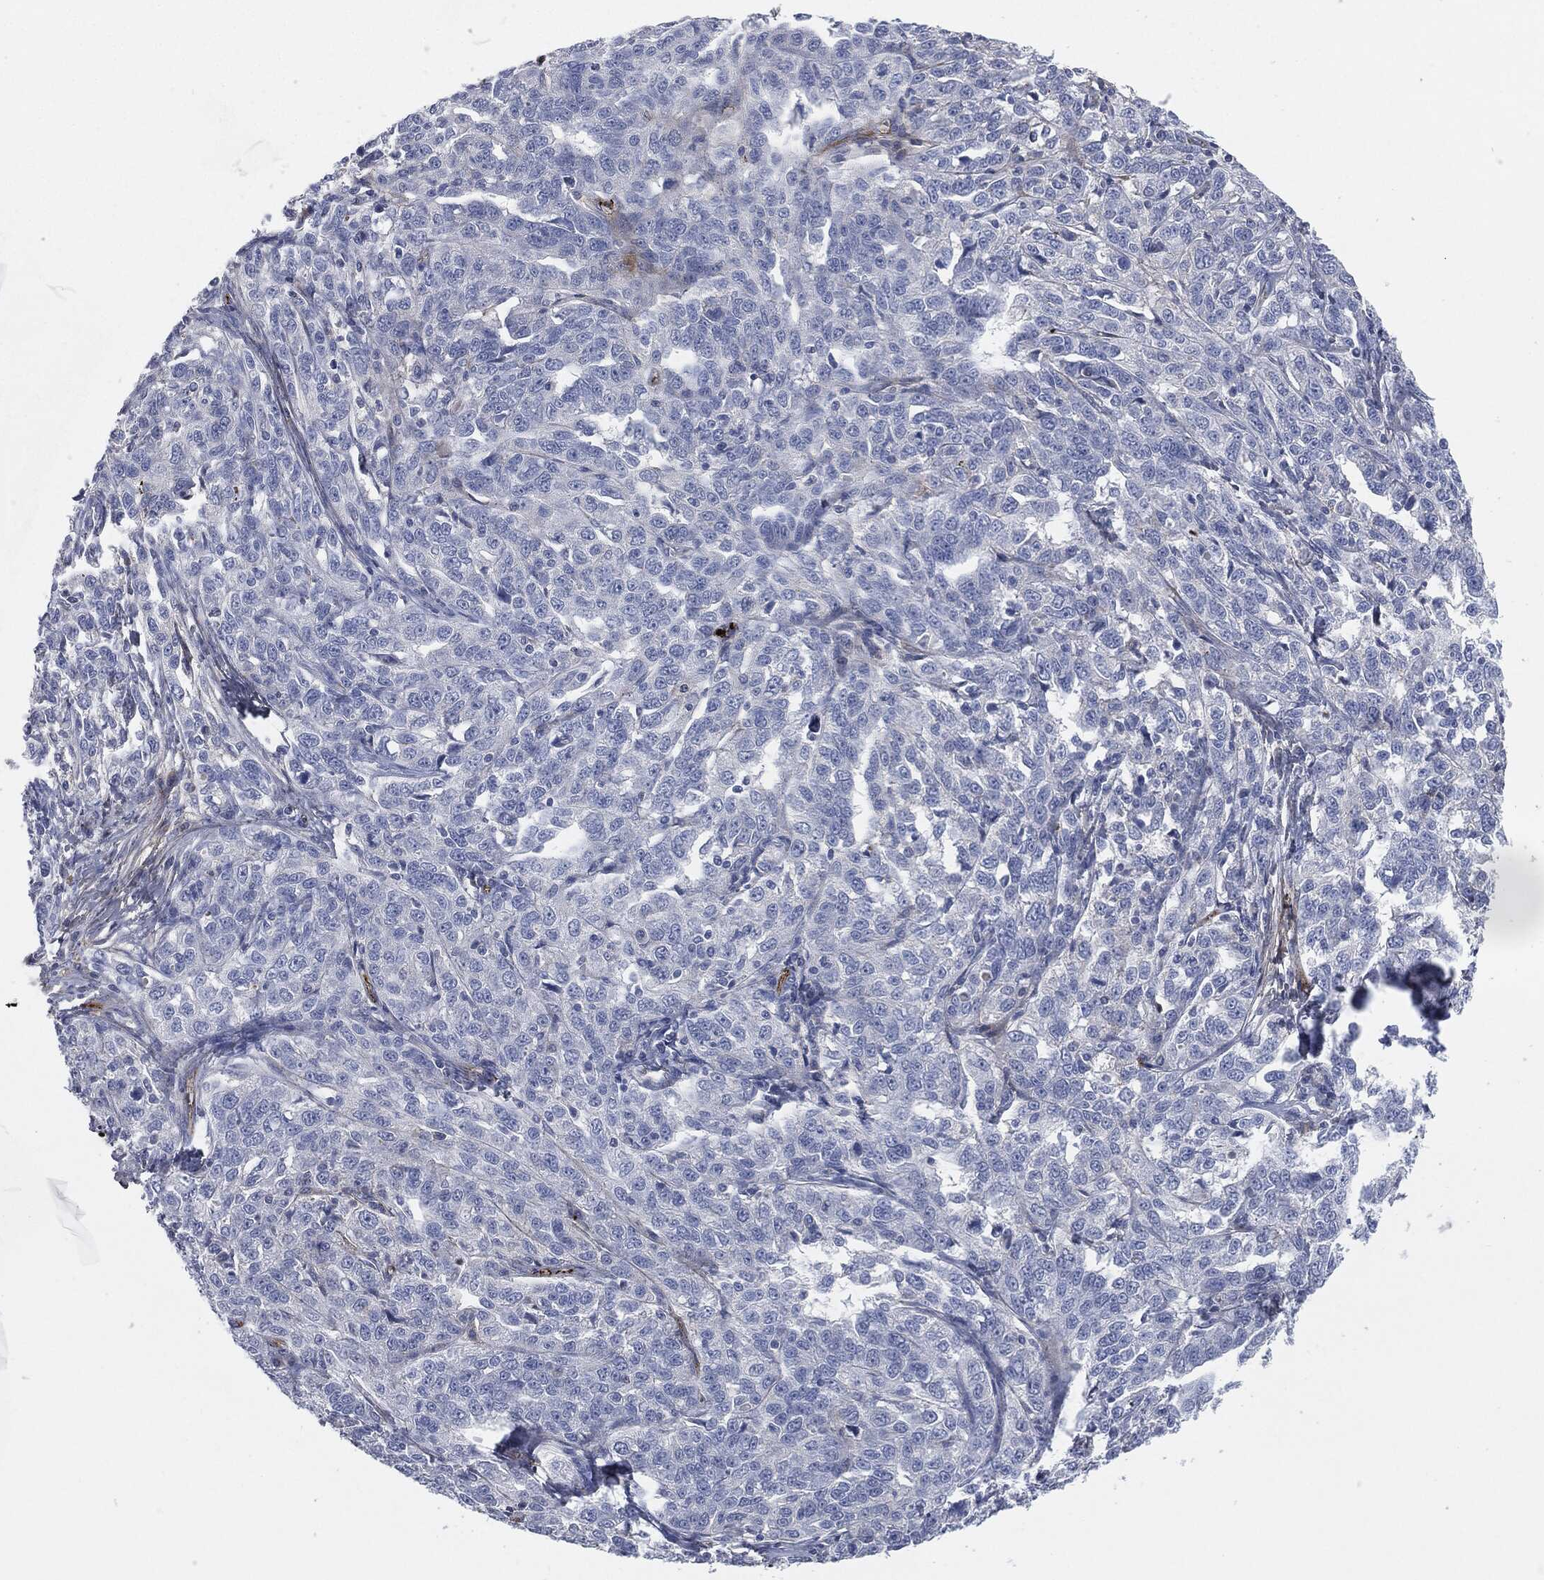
{"staining": {"intensity": "negative", "quantity": "none", "location": "none"}, "tissue": "ovarian cancer", "cell_type": "Tumor cells", "image_type": "cancer", "snomed": [{"axis": "morphology", "description": "Cystadenocarcinoma, serous, NOS"}, {"axis": "topography", "description": "Ovary"}], "caption": "The histopathology image displays no staining of tumor cells in ovarian cancer (serous cystadenocarcinoma).", "gene": "APOB", "patient": {"sex": "female", "age": 71}}